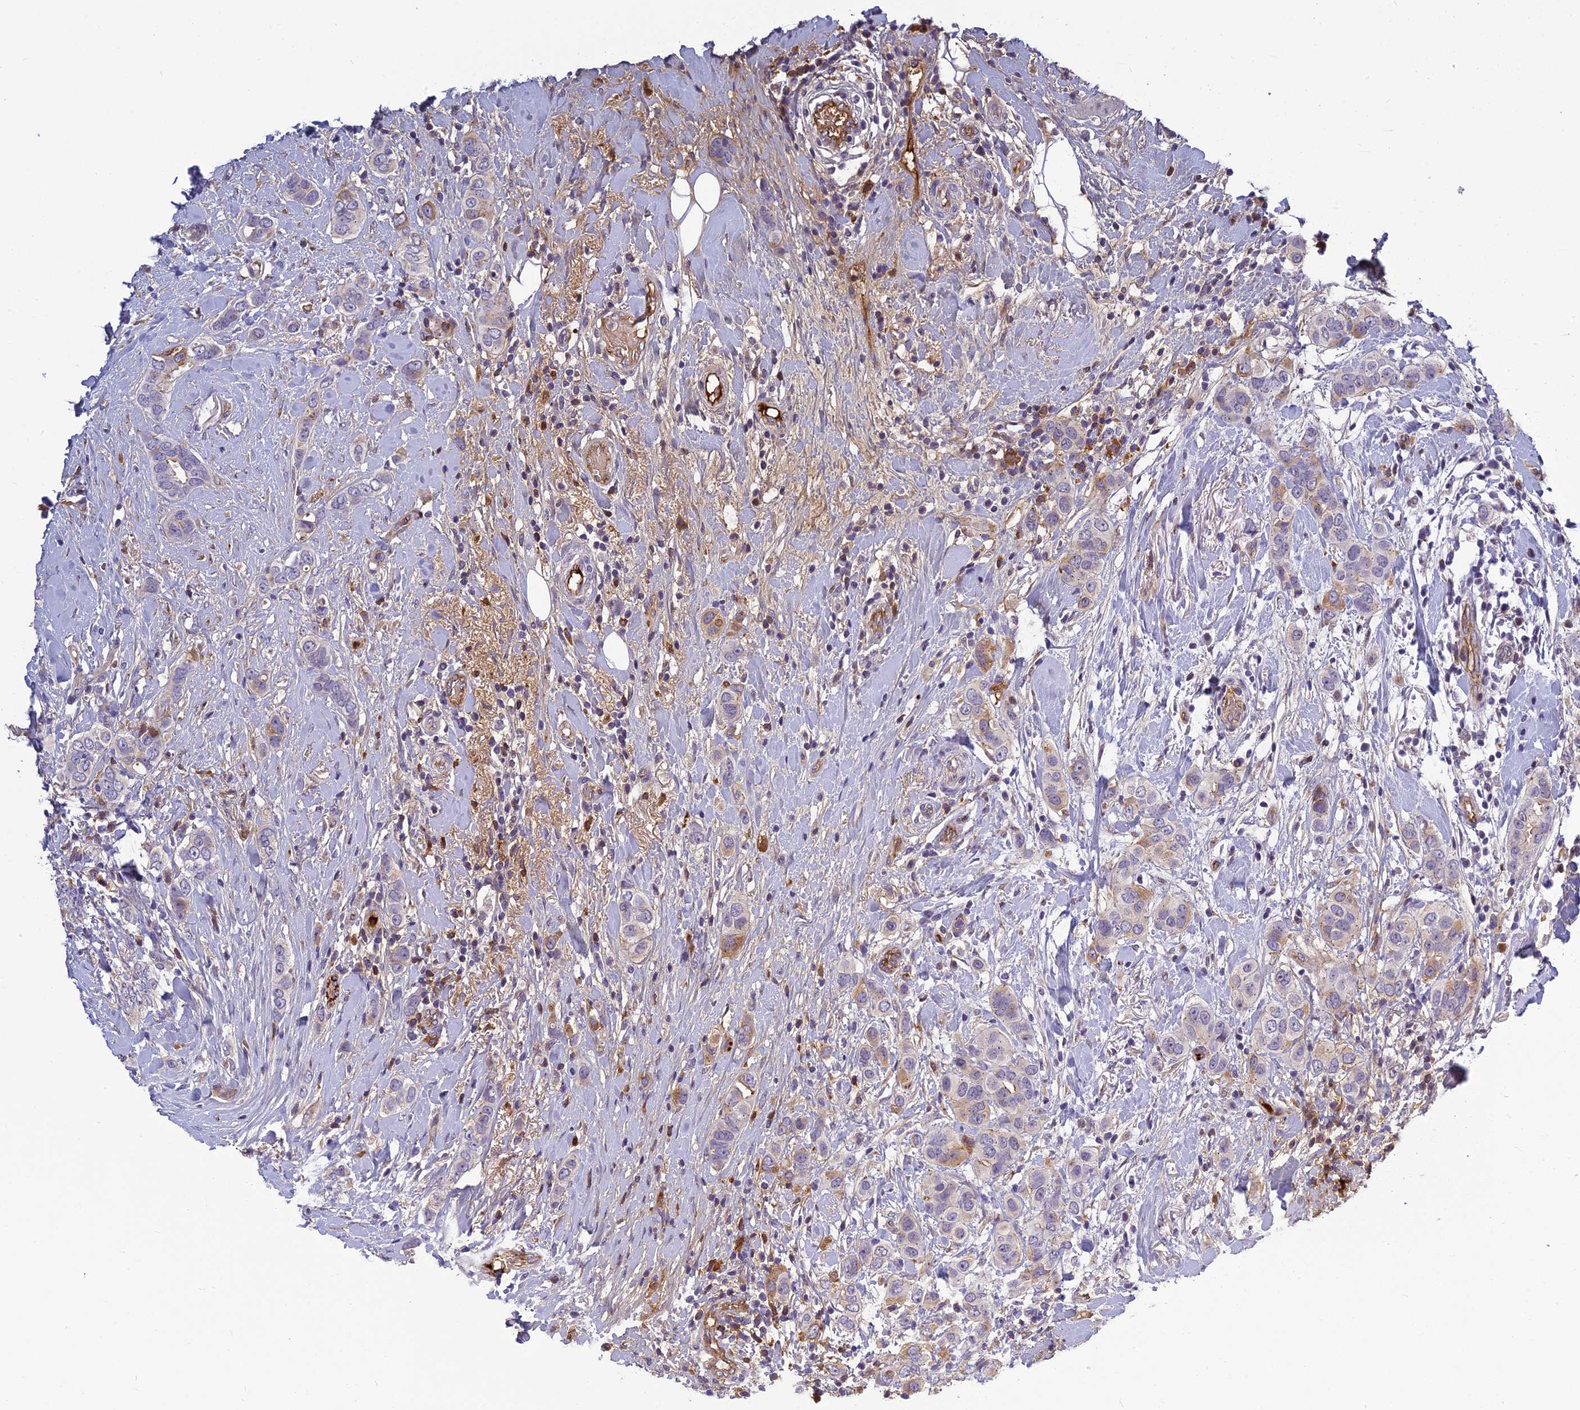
{"staining": {"intensity": "moderate", "quantity": "<25%", "location": "cytoplasmic/membranous"}, "tissue": "breast cancer", "cell_type": "Tumor cells", "image_type": "cancer", "snomed": [{"axis": "morphology", "description": "Lobular carcinoma"}, {"axis": "topography", "description": "Breast"}], "caption": "Immunohistochemical staining of human breast cancer (lobular carcinoma) displays low levels of moderate cytoplasmic/membranous protein staining in approximately <25% of tumor cells.", "gene": "CLEC11A", "patient": {"sex": "female", "age": 51}}